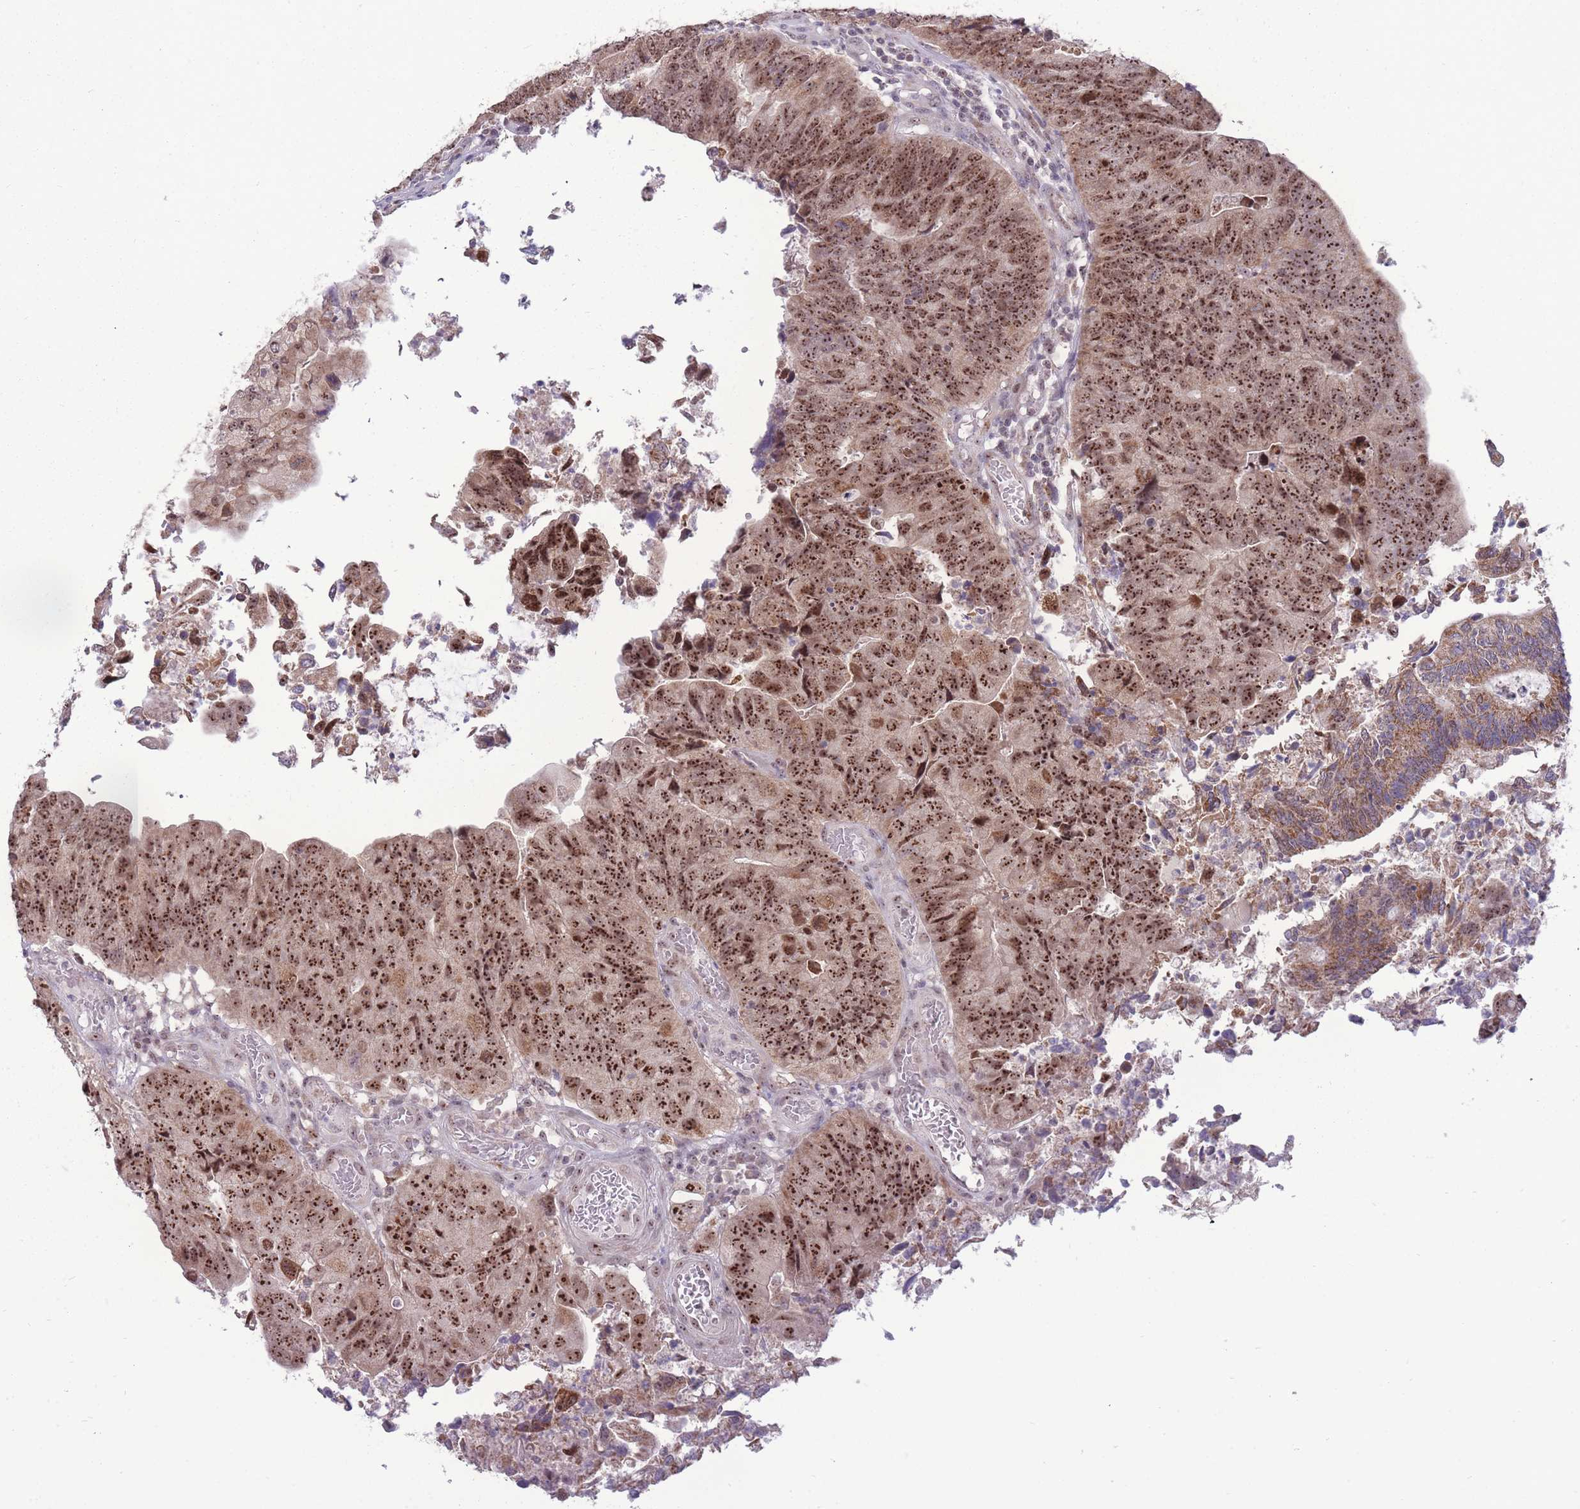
{"staining": {"intensity": "strong", "quantity": ">75%", "location": "nuclear"}, "tissue": "colorectal cancer", "cell_type": "Tumor cells", "image_type": "cancer", "snomed": [{"axis": "morphology", "description": "Adenocarcinoma, NOS"}, {"axis": "topography", "description": "Colon"}], "caption": "Immunohistochemistry (IHC) of colorectal cancer (adenocarcinoma) reveals high levels of strong nuclear positivity in about >75% of tumor cells.", "gene": "MCIDAS", "patient": {"sex": "female", "age": 67}}